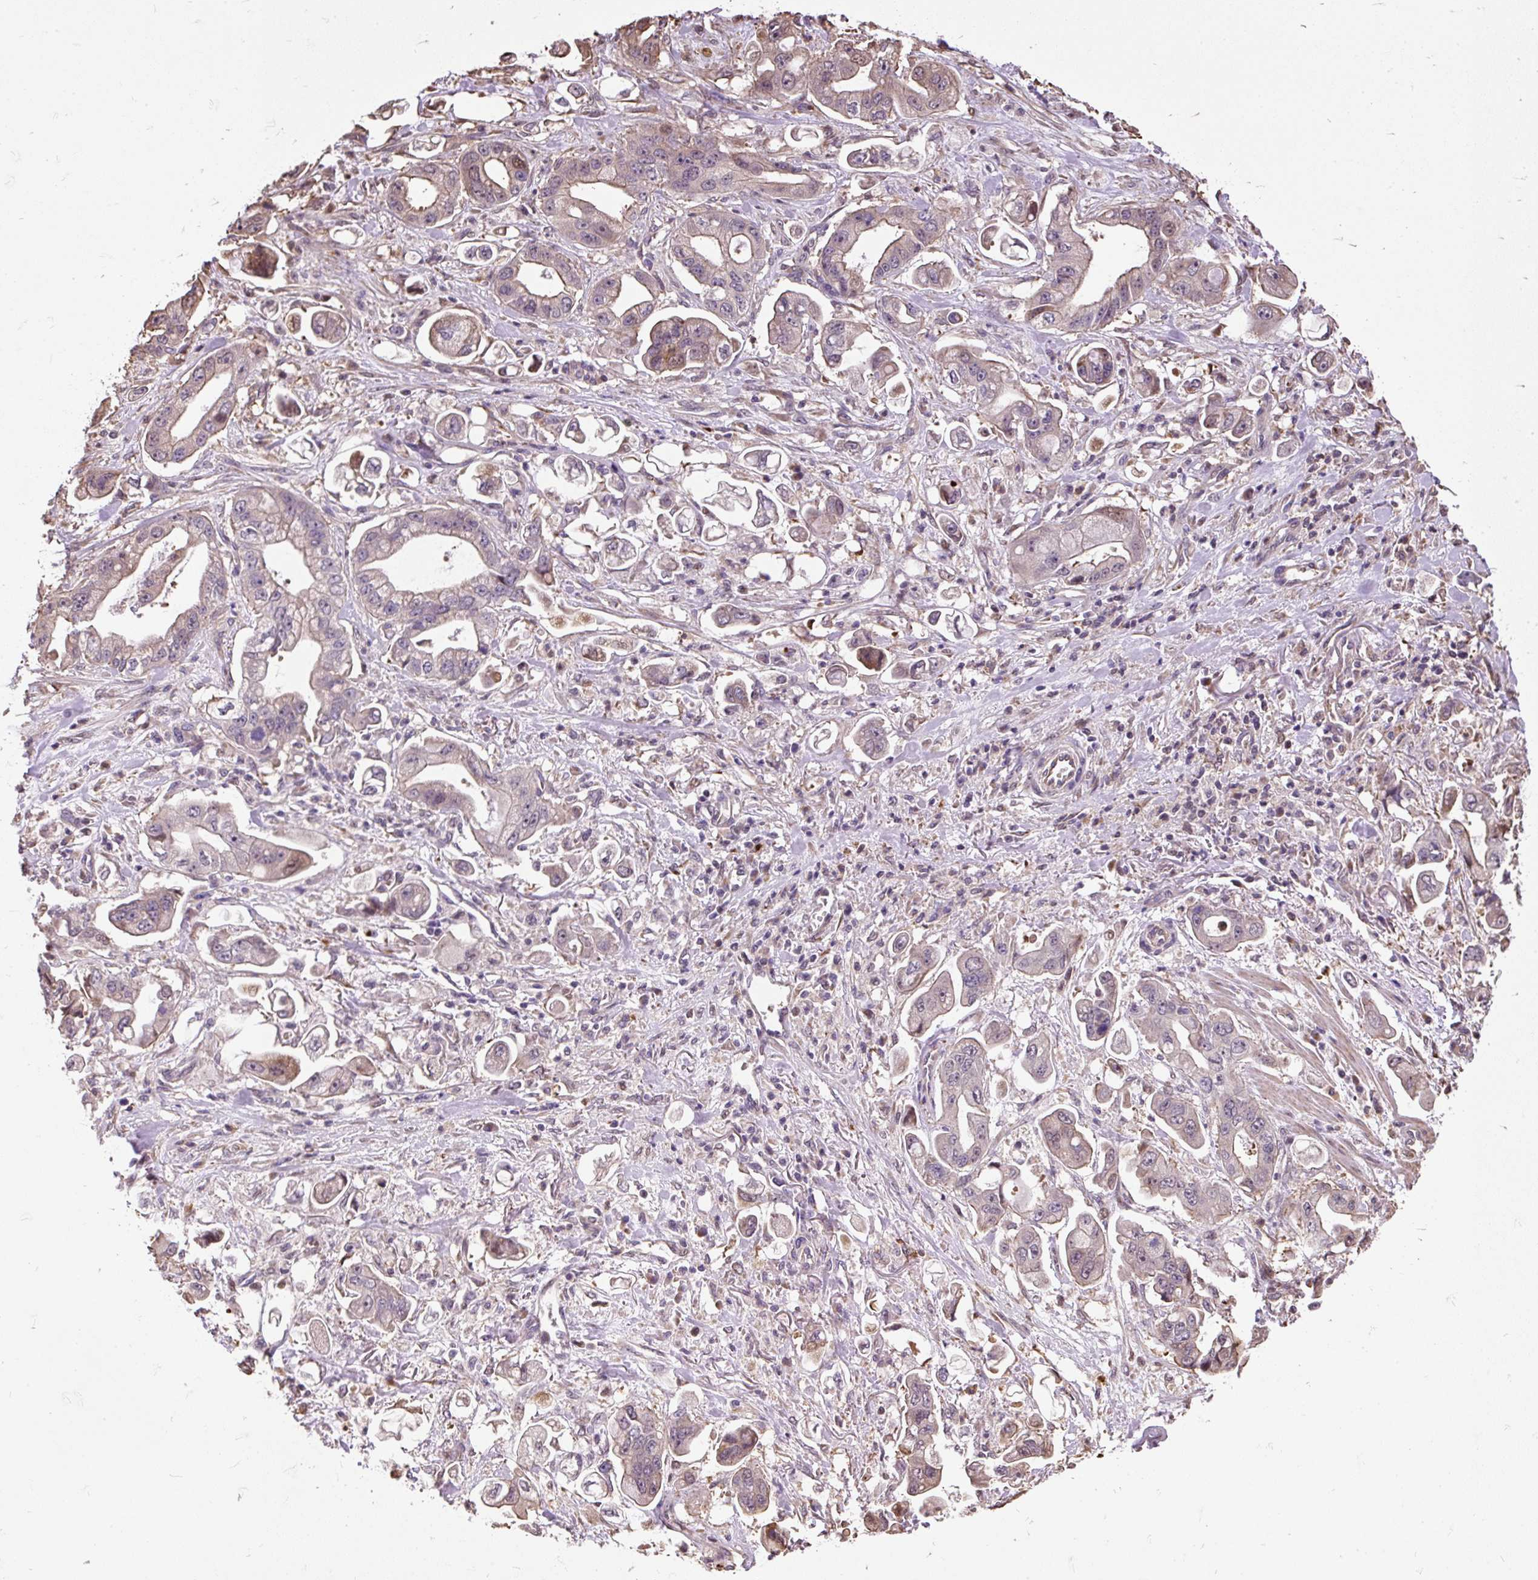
{"staining": {"intensity": "weak", "quantity": "<25%", "location": "cytoplasmic/membranous"}, "tissue": "stomach cancer", "cell_type": "Tumor cells", "image_type": "cancer", "snomed": [{"axis": "morphology", "description": "Adenocarcinoma, NOS"}, {"axis": "topography", "description": "Stomach"}], "caption": "The histopathology image displays no staining of tumor cells in adenocarcinoma (stomach).", "gene": "PUS7L", "patient": {"sex": "male", "age": 62}}